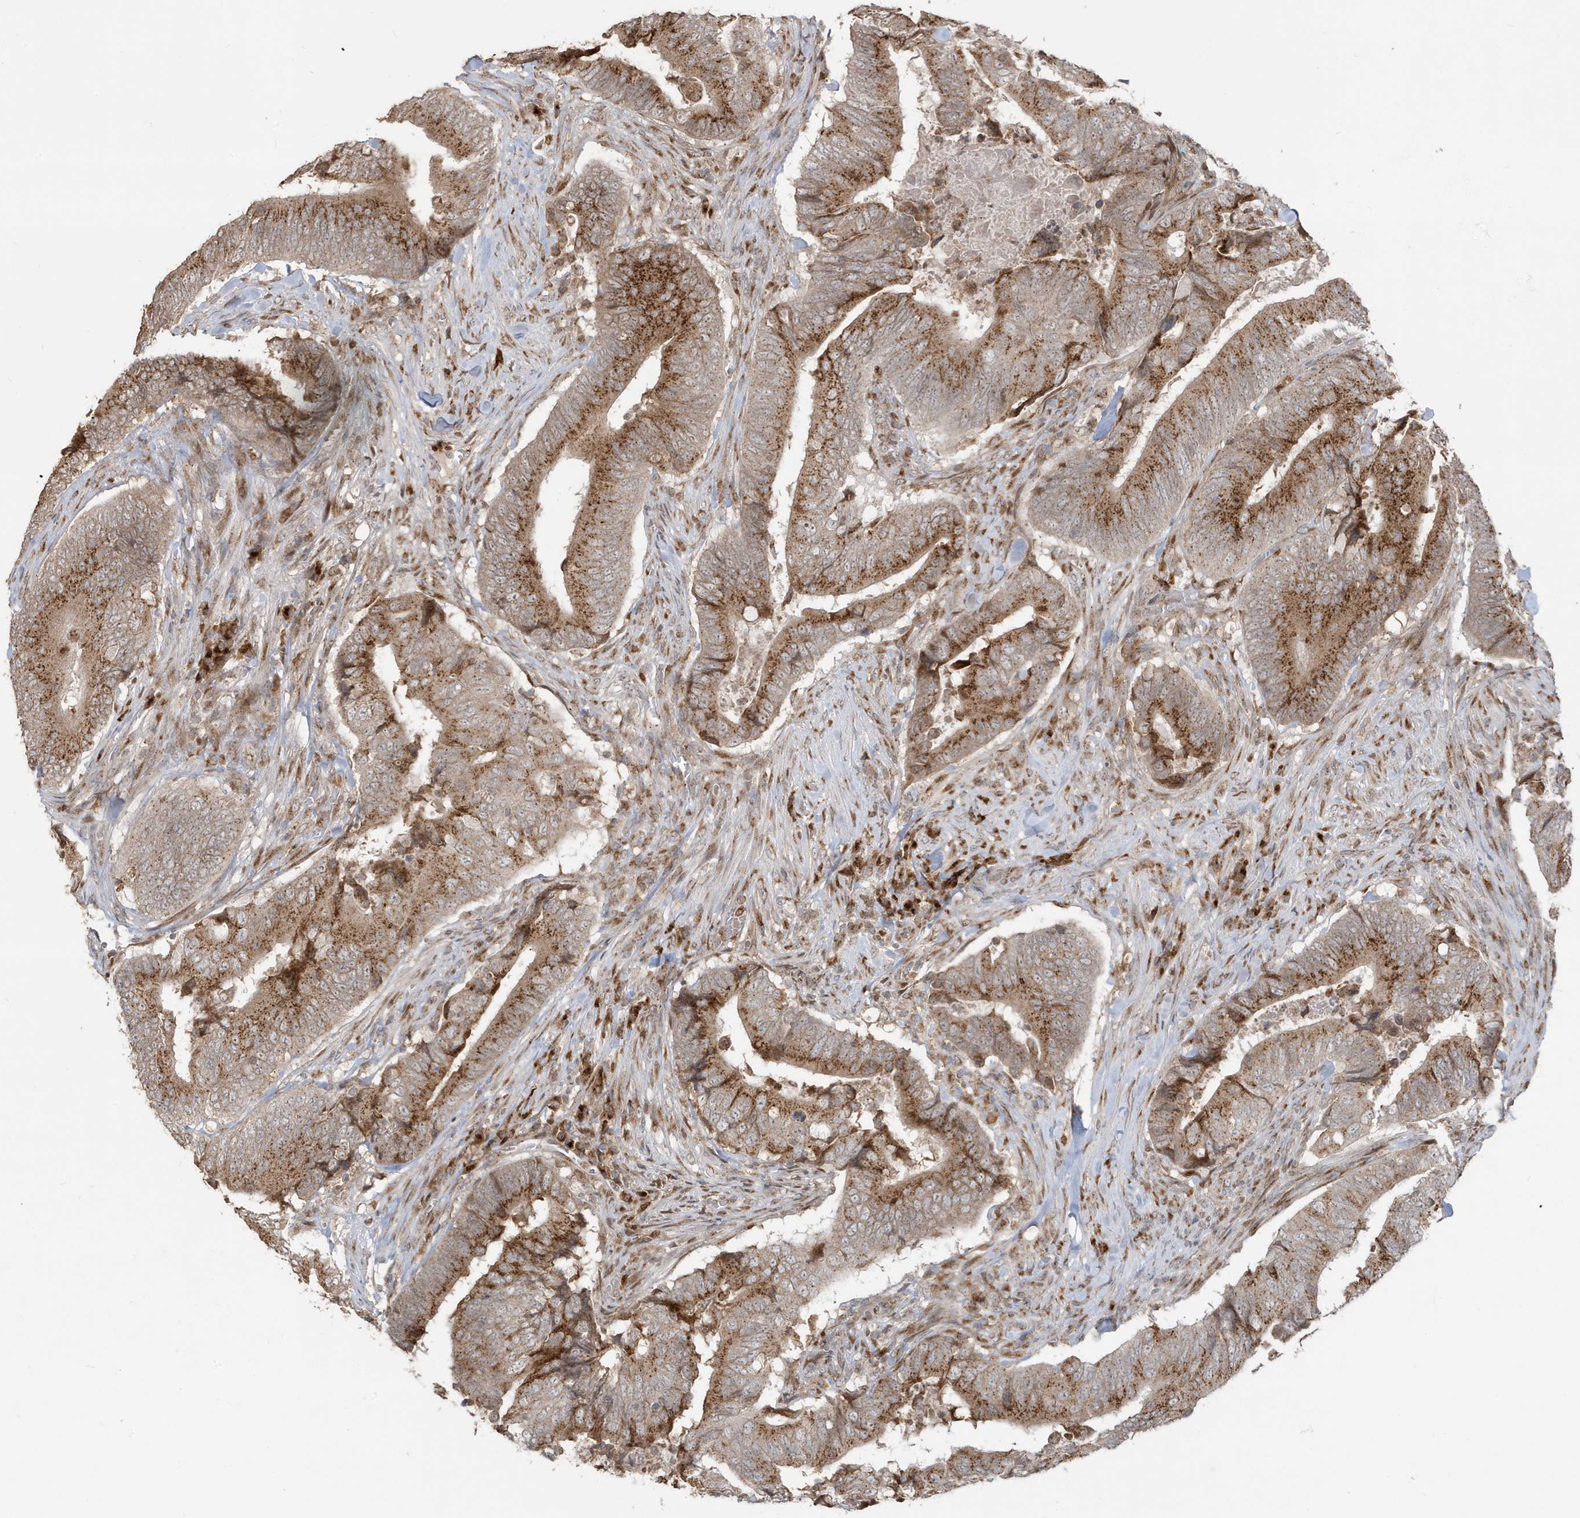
{"staining": {"intensity": "moderate", "quantity": ">75%", "location": "cytoplasmic/membranous"}, "tissue": "colorectal cancer", "cell_type": "Tumor cells", "image_type": "cancer", "snomed": [{"axis": "morphology", "description": "Normal tissue, NOS"}, {"axis": "morphology", "description": "Adenocarcinoma, NOS"}, {"axis": "topography", "description": "Colon"}], "caption": "DAB immunohistochemical staining of colorectal adenocarcinoma displays moderate cytoplasmic/membranous protein positivity in approximately >75% of tumor cells.", "gene": "RER1", "patient": {"sex": "male", "age": 56}}